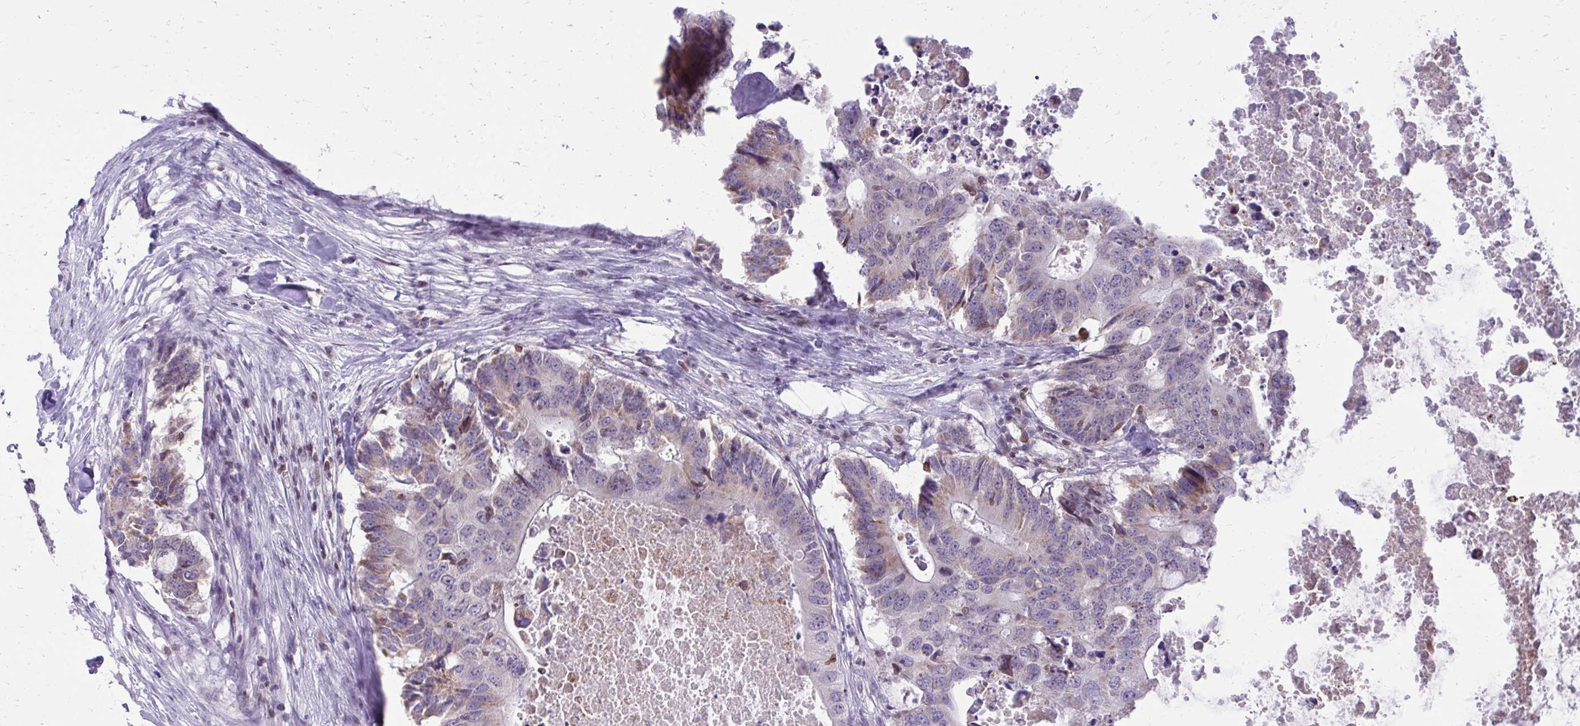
{"staining": {"intensity": "weak", "quantity": "<25%", "location": "cytoplasmic/membranous"}, "tissue": "colorectal cancer", "cell_type": "Tumor cells", "image_type": "cancer", "snomed": [{"axis": "morphology", "description": "Adenocarcinoma, NOS"}, {"axis": "topography", "description": "Colon"}], "caption": "Photomicrograph shows no protein expression in tumor cells of colorectal adenocarcinoma tissue. The staining was performed using DAB to visualize the protein expression in brown, while the nuclei were stained in blue with hematoxylin (Magnification: 20x).", "gene": "RPS6KA2", "patient": {"sex": "male", "age": 71}}